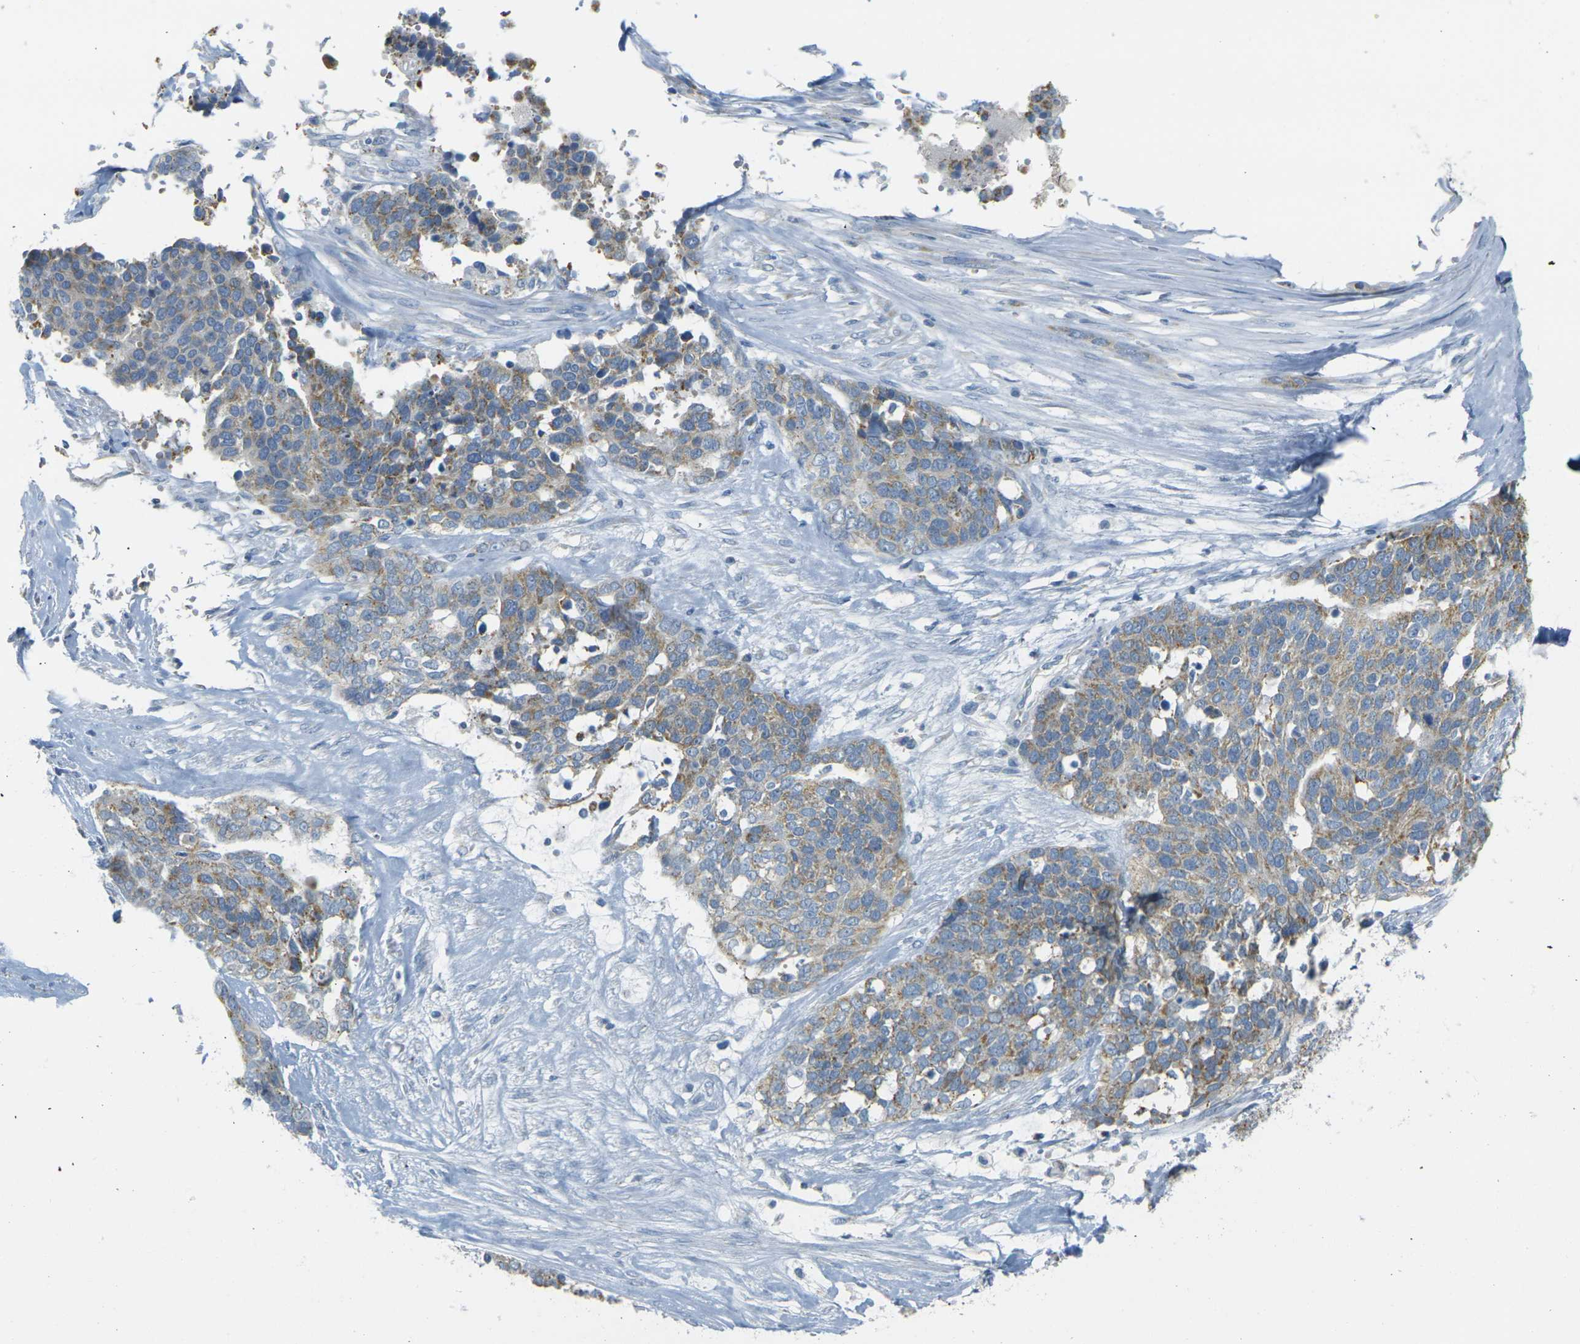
{"staining": {"intensity": "moderate", "quantity": "25%-75%", "location": "cytoplasmic/membranous"}, "tissue": "ovarian cancer", "cell_type": "Tumor cells", "image_type": "cancer", "snomed": [{"axis": "morphology", "description": "Cystadenocarcinoma, serous, NOS"}, {"axis": "topography", "description": "Ovary"}], "caption": "IHC micrograph of human serous cystadenocarcinoma (ovarian) stained for a protein (brown), which exhibits medium levels of moderate cytoplasmic/membranous expression in approximately 25%-75% of tumor cells.", "gene": "PARD6B", "patient": {"sex": "female", "age": 44}}